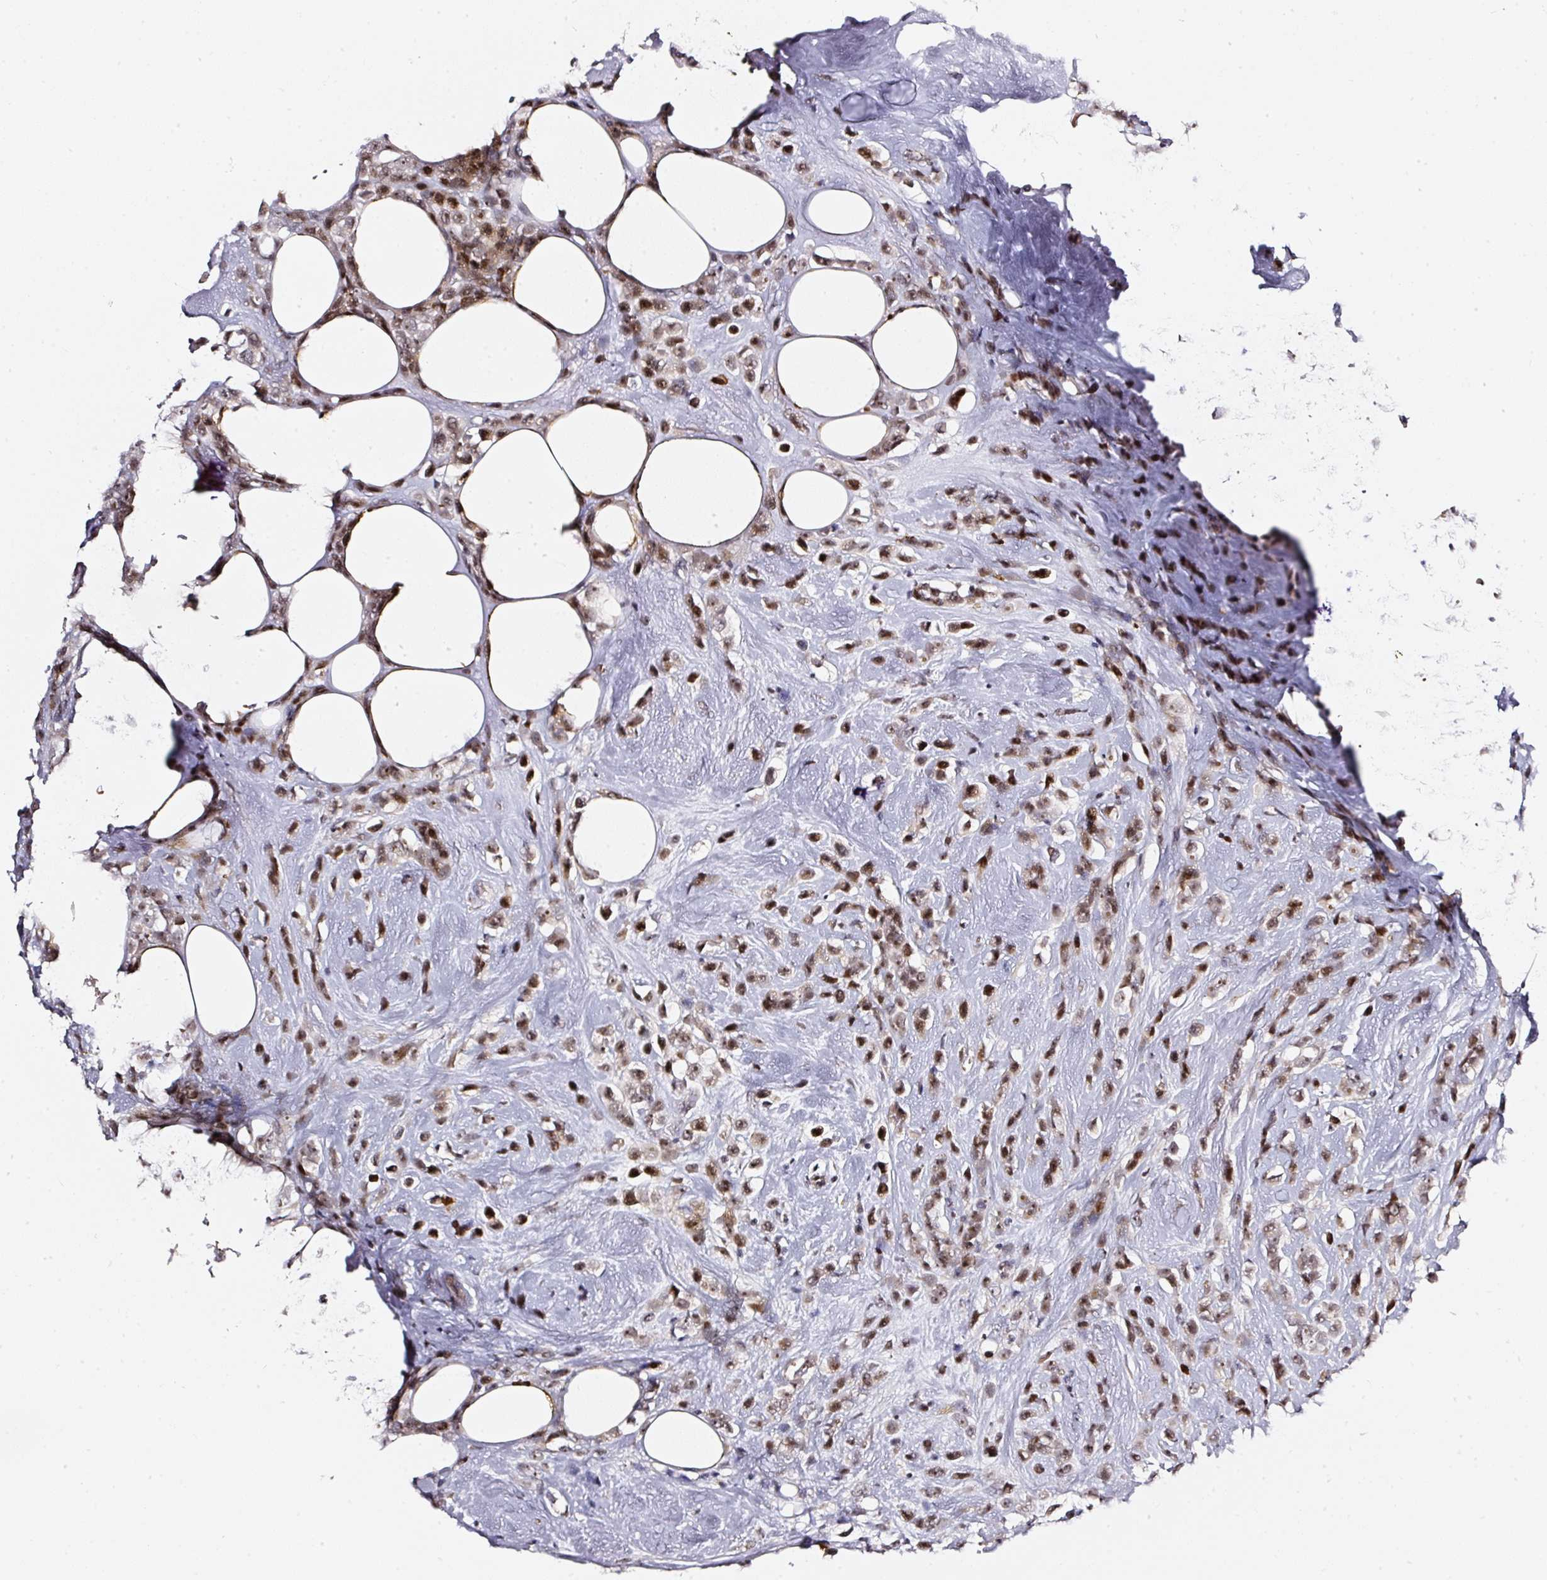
{"staining": {"intensity": "moderate", "quantity": ">75%", "location": "nuclear"}, "tissue": "breast cancer", "cell_type": "Tumor cells", "image_type": "cancer", "snomed": [{"axis": "morphology", "description": "Duct carcinoma"}, {"axis": "topography", "description": "Breast"}], "caption": "Breast infiltrating ductal carcinoma stained for a protein (brown) exhibits moderate nuclear positive positivity in approximately >75% of tumor cells.", "gene": "MXRA8", "patient": {"sex": "female", "age": 80}}